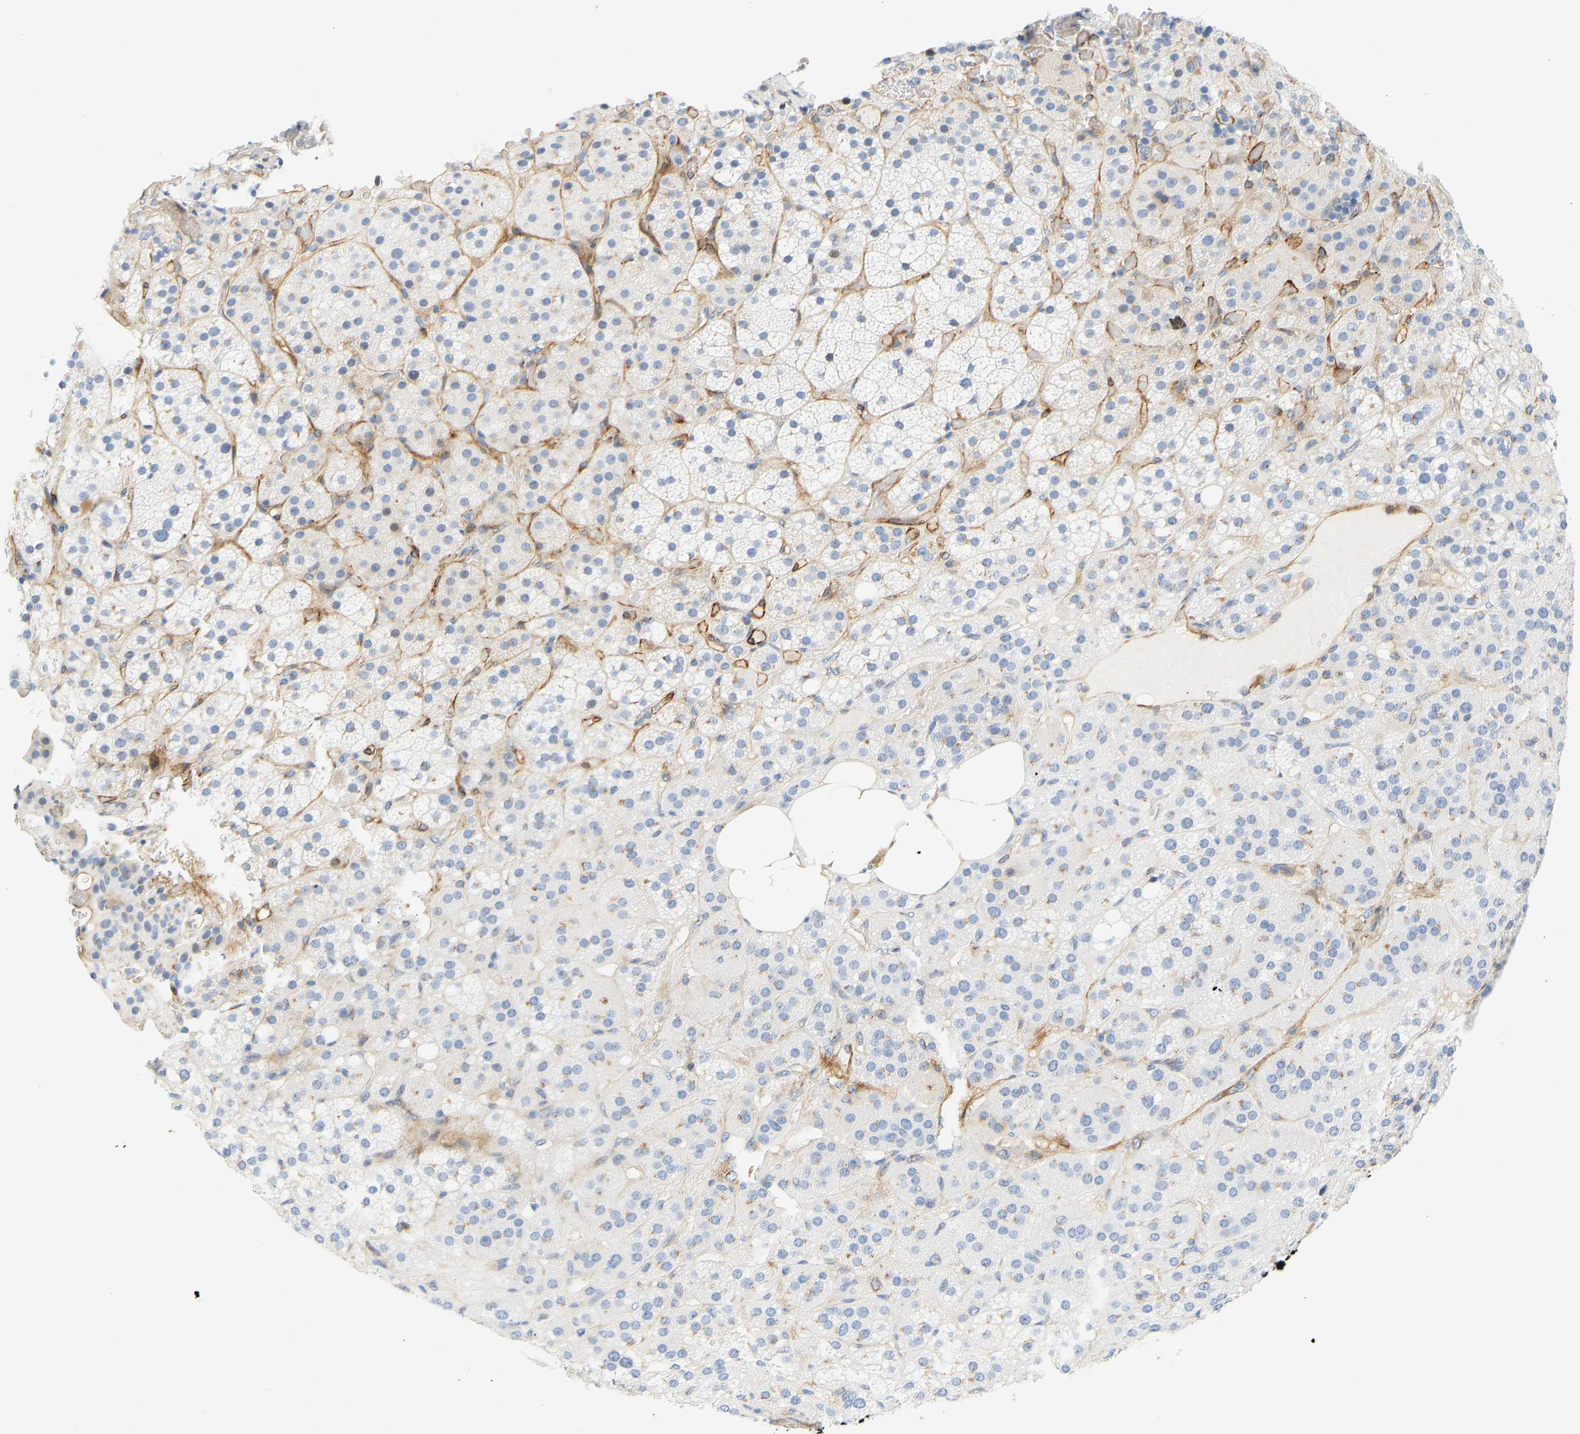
{"staining": {"intensity": "moderate", "quantity": "<25%", "location": "cytoplasmic/membranous"}, "tissue": "adrenal gland", "cell_type": "Glandular cells", "image_type": "normal", "snomed": [{"axis": "morphology", "description": "Normal tissue, NOS"}, {"axis": "topography", "description": "Adrenal gland"}], "caption": "High-power microscopy captured an IHC image of unremarkable adrenal gland, revealing moderate cytoplasmic/membranous staining in about <25% of glandular cells. (IHC, brightfield microscopy, high magnification).", "gene": "SLC30A7", "patient": {"sex": "female", "age": 59}}